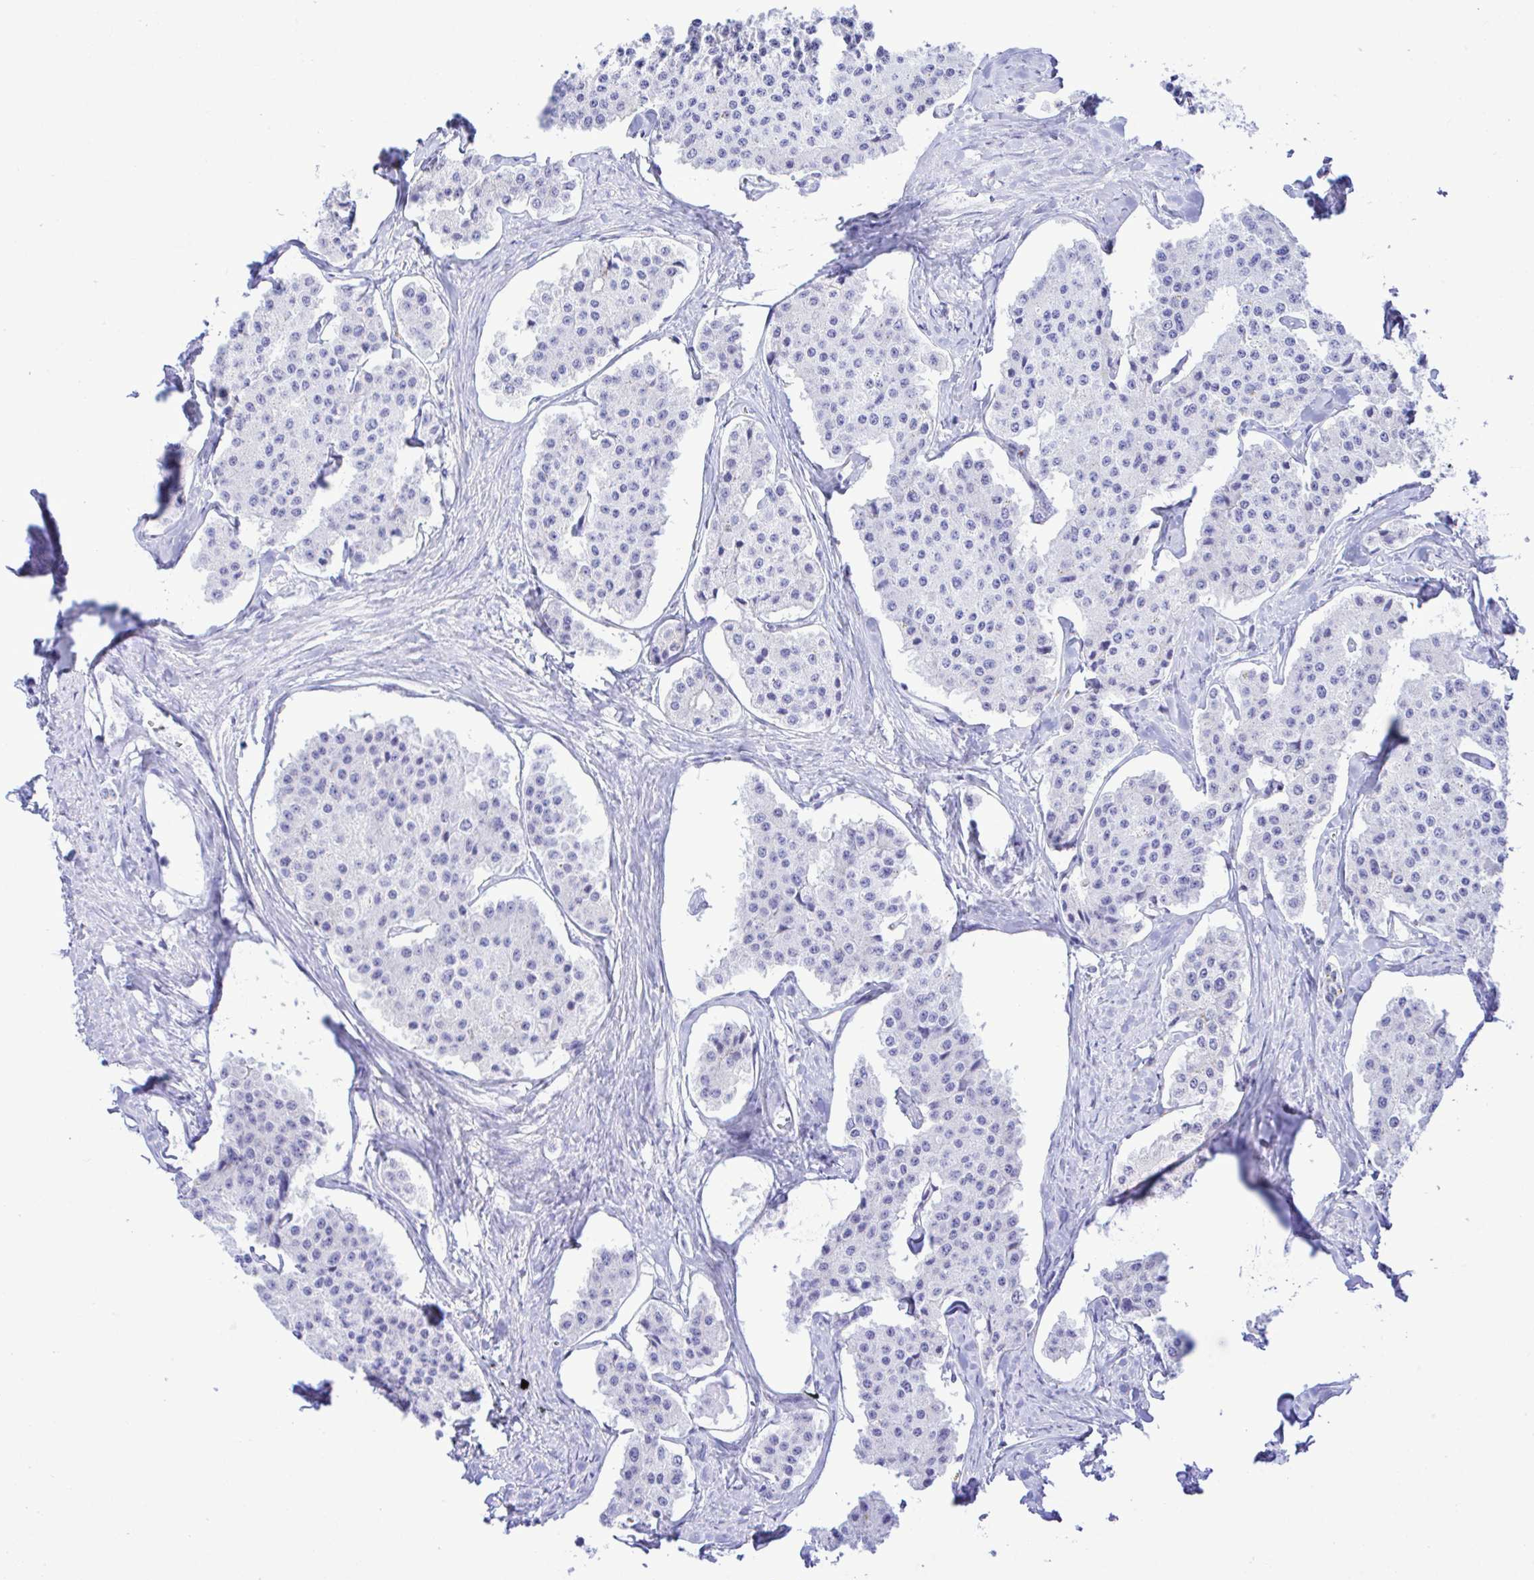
{"staining": {"intensity": "negative", "quantity": "none", "location": "none"}, "tissue": "carcinoid", "cell_type": "Tumor cells", "image_type": "cancer", "snomed": [{"axis": "morphology", "description": "Carcinoid, malignant, NOS"}, {"axis": "topography", "description": "Small intestine"}], "caption": "Image shows no protein expression in tumor cells of carcinoid (malignant) tissue.", "gene": "SELENOV", "patient": {"sex": "female", "age": 65}}